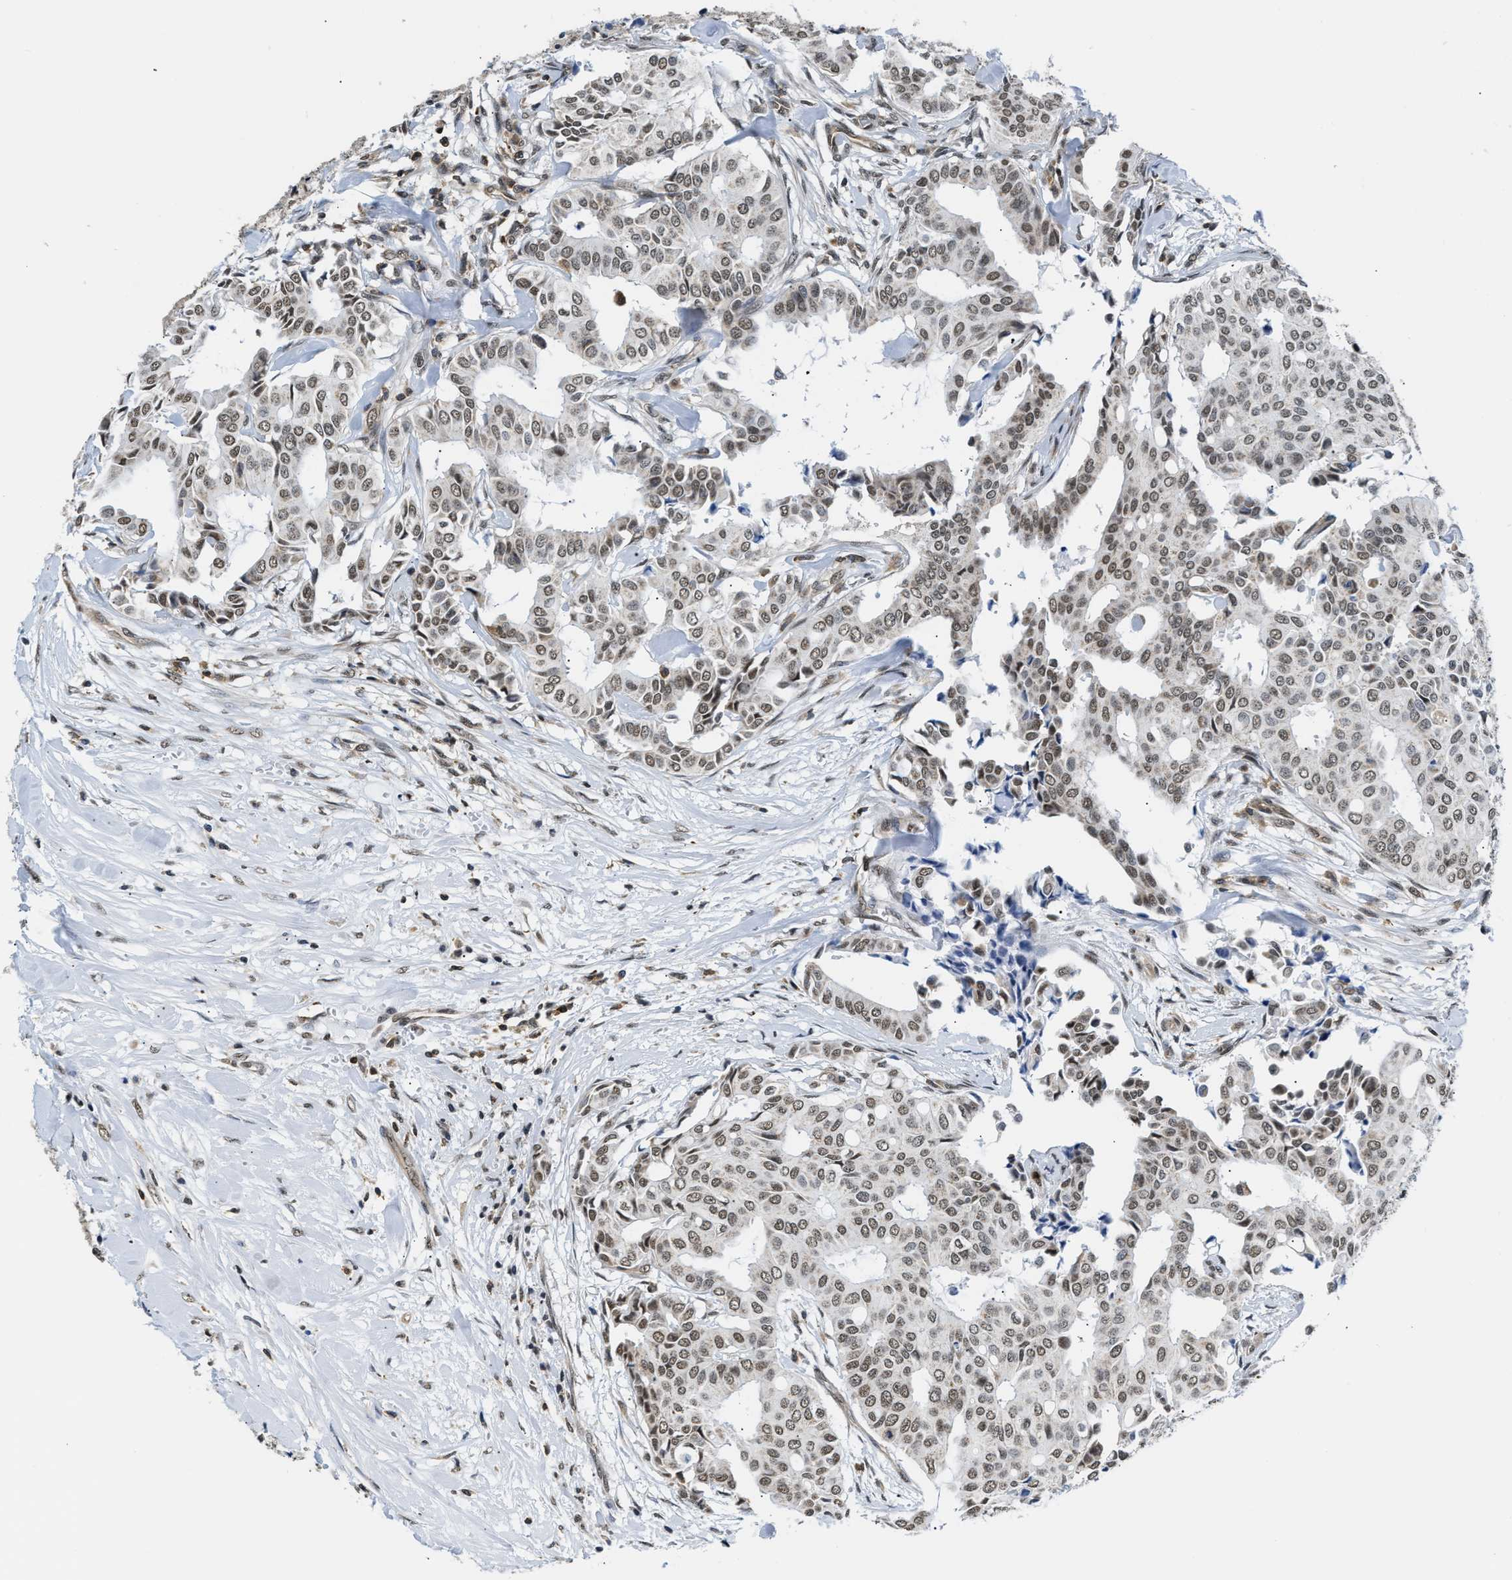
{"staining": {"intensity": "weak", "quantity": ">75%", "location": "nuclear"}, "tissue": "head and neck cancer", "cell_type": "Tumor cells", "image_type": "cancer", "snomed": [{"axis": "morphology", "description": "Adenocarcinoma, NOS"}, {"axis": "topography", "description": "Salivary gland"}, {"axis": "topography", "description": "Head-Neck"}], "caption": "The image shows a brown stain indicating the presence of a protein in the nuclear of tumor cells in head and neck cancer.", "gene": "STK10", "patient": {"sex": "female", "age": 59}}